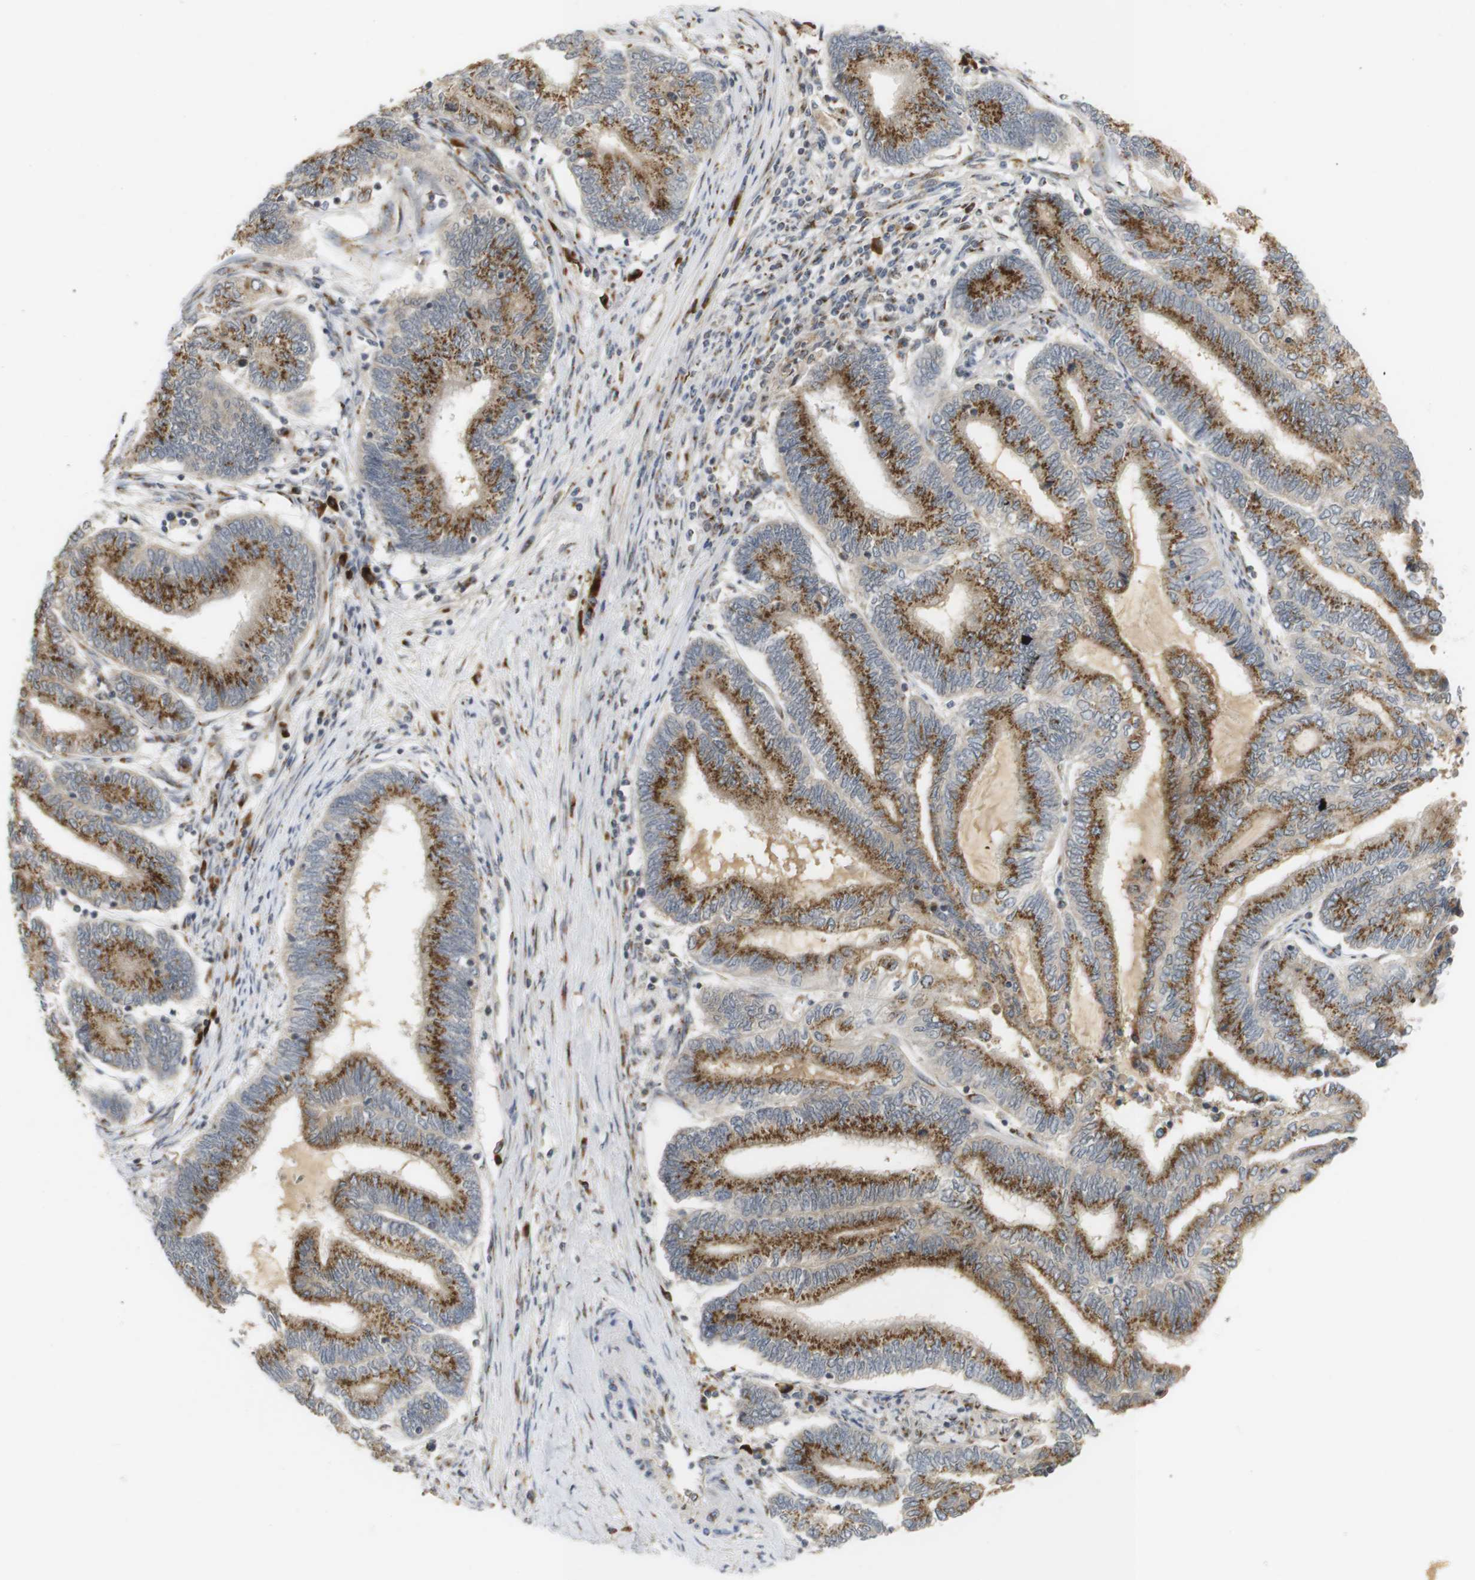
{"staining": {"intensity": "moderate", "quantity": ">75%", "location": "cytoplasmic/membranous"}, "tissue": "endometrial cancer", "cell_type": "Tumor cells", "image_type": "cancer", "snomed": [{"axis": "morphology", "description": "Adenocarcinoma, NOS"}, {"axis": "topography", "description": "Uterus"}, {"axis": "topography", "description": "Endometrium"}], "caption": "High-power microscopy captured an immunohistochemistry (IHC) image of endometrial cancer, revealing moderate cytoplasmic/membranous positivity in about >75% of tumor cells. The staining was performed using DAB to visualize the protein expression in brown, while the nuclei were stained in blue with hematoxylin (Magnification: 20x).", "gene": "ZFPL1", "patient": {"sex": "female", "age": 70}}